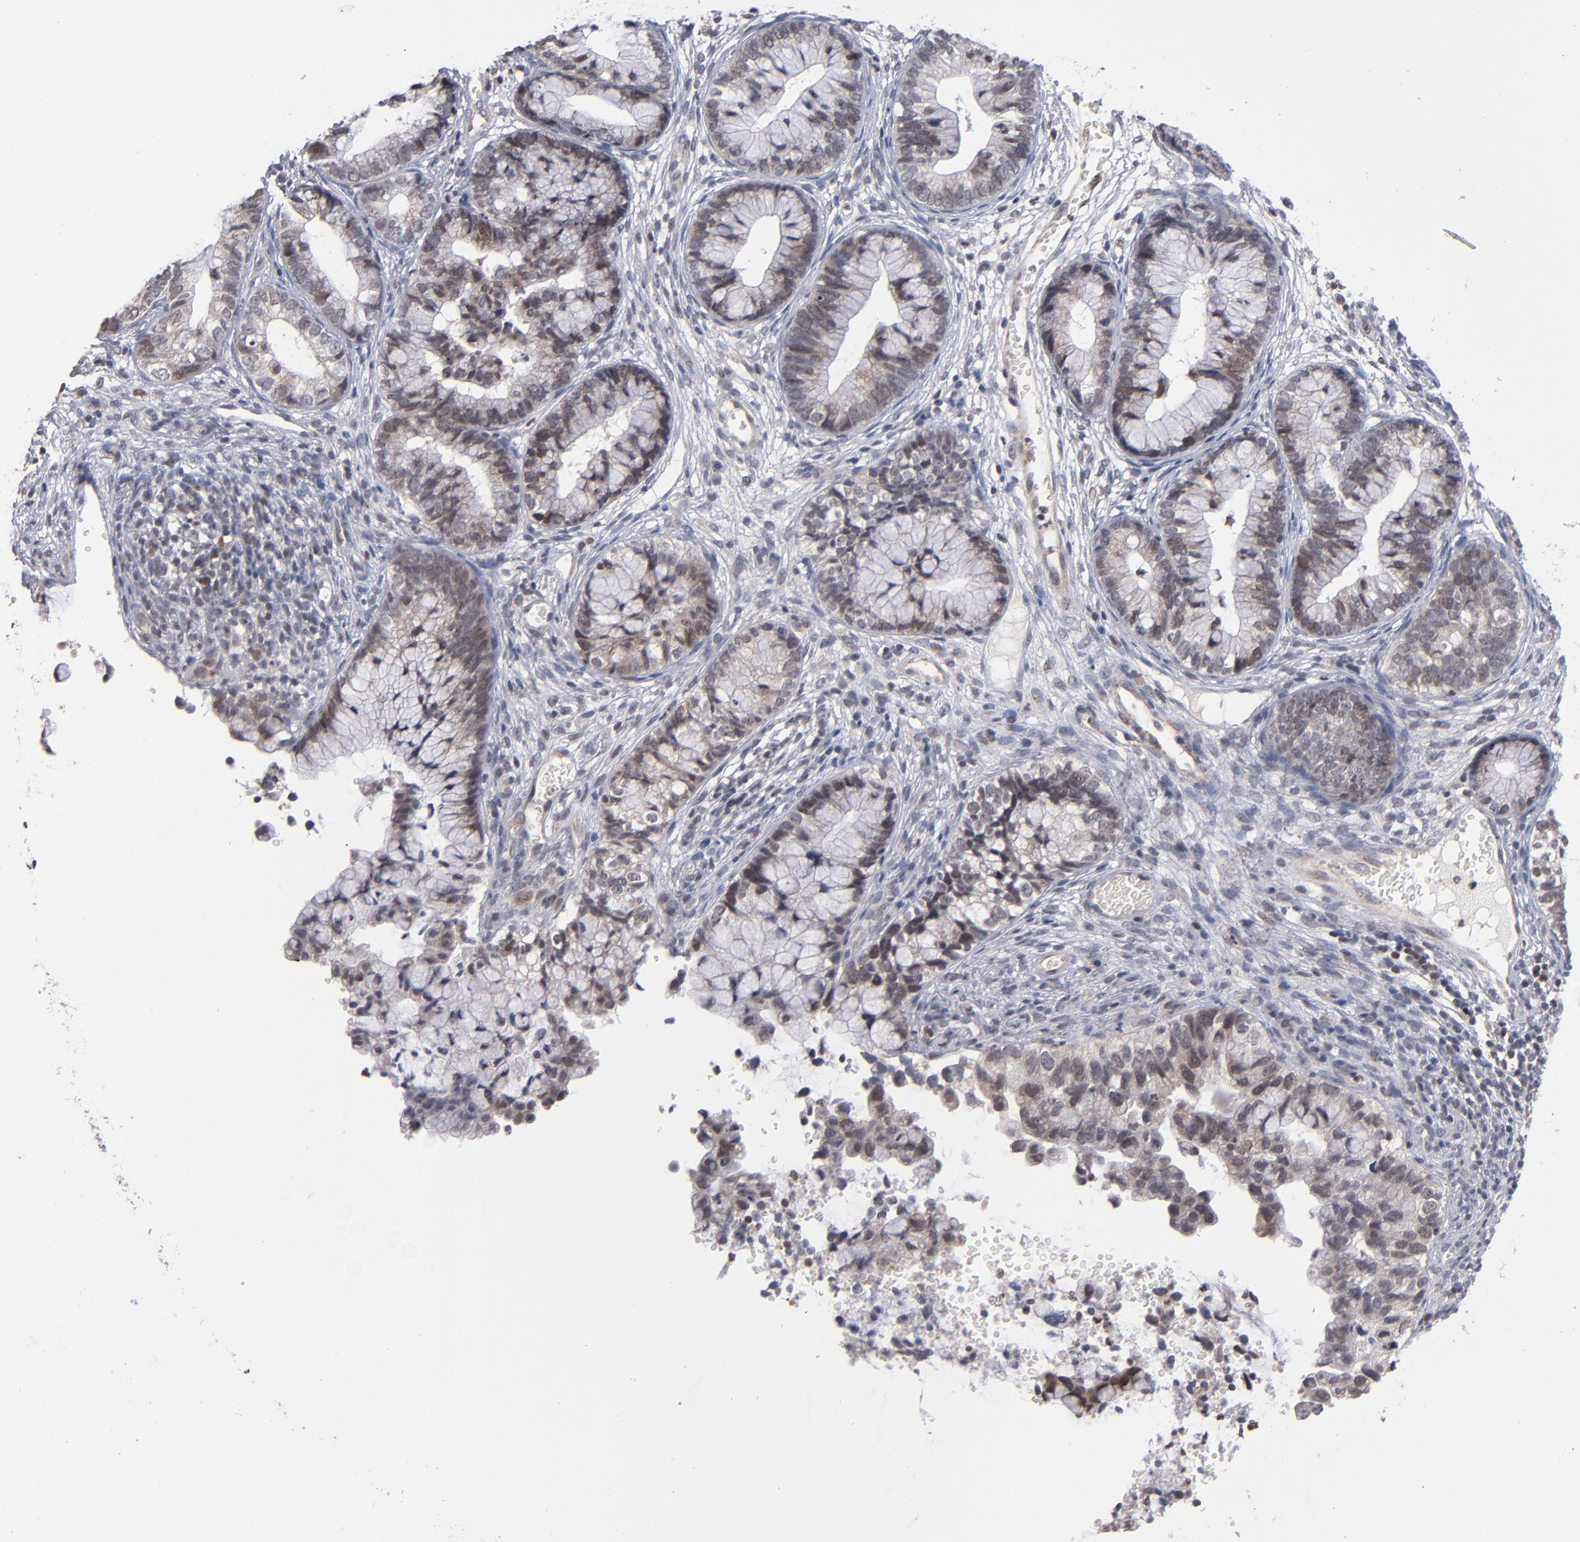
{"staining": {"intensity": "weak", "quantity": "25%-75%", "location": "nuclear"}, "tissue": "cervical cancer", "cell_type": "Tumor cells", "image_type": "cancer", "snomed": [{"axis": "morphology", "description": "Adenocarcinoma, NOS"}, {"axis": "topography", "description": "Cervix"}], "caption": "IHC histopathology image of neoplastic tissue: human adenocarcinoma (cervical) stained using immunohistochemistry (IHC) reveals low levels of weak protein expression localized specifically in the nuclear of tumor cells, appearing as a nuclear brown color.", "gene": "ODF2", "patient": {"sex": "female", "age": 44}}